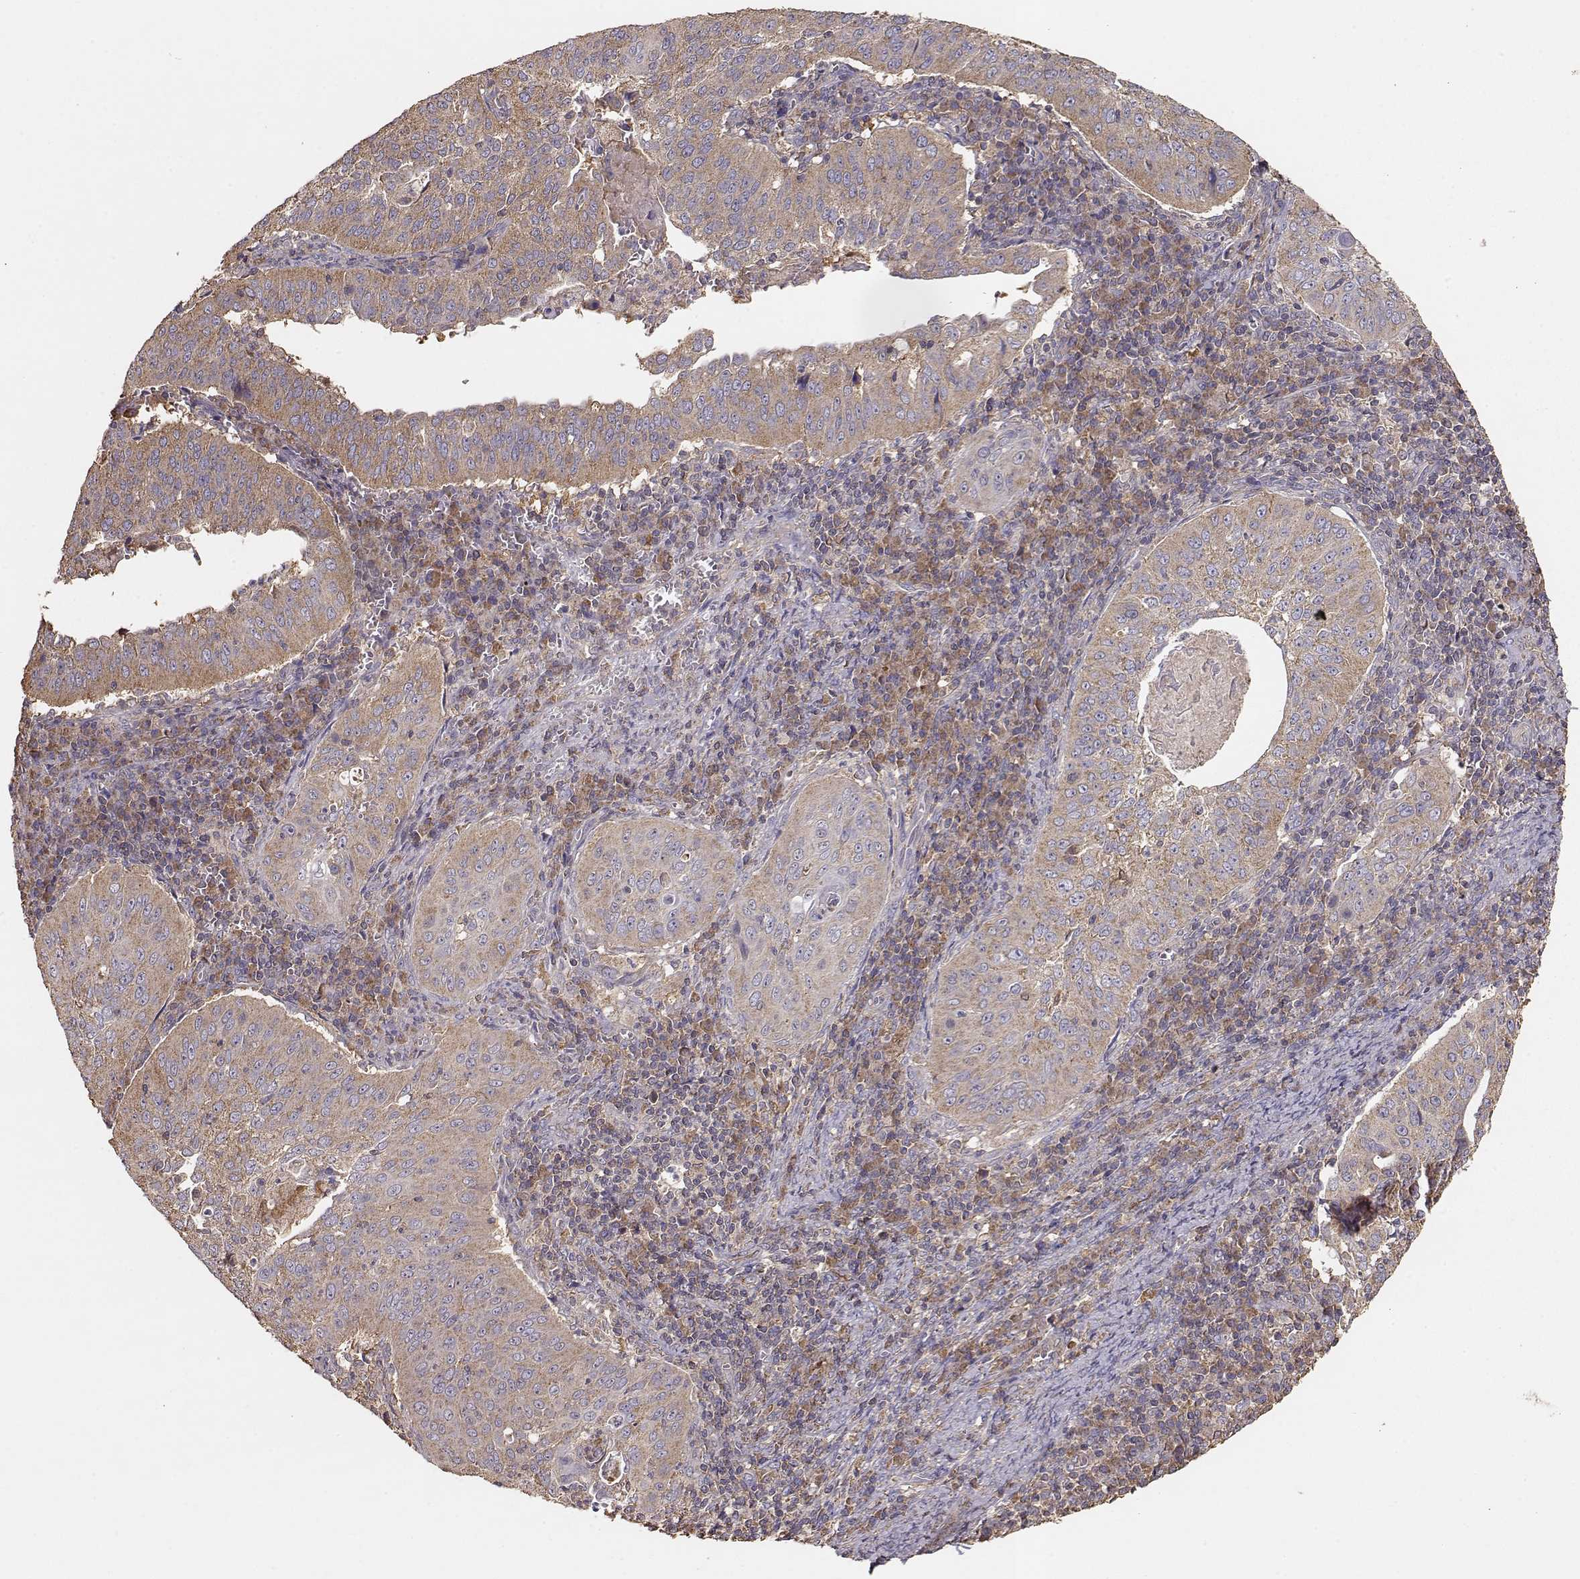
{"staining": {"intensity": "moderate", "quantity": ">75%", "location": "cytoplasmic/membranous"}, "tissue": "cervical cancer", "cell_type": "Tumor cells", "image_type": "cancer", "snomed": [{"axis": "morphology", "description": "Squamous cell carcinoma, NOS"}, {"axis": "topography", "description": "Cervix"}], "caption": "Human squamous cell carcinoma (cervical) stained with a protein marker displays moderate staining in tumor cells.", "gene": "TARS3", "patient": {"sex": "female", "age": 39}}